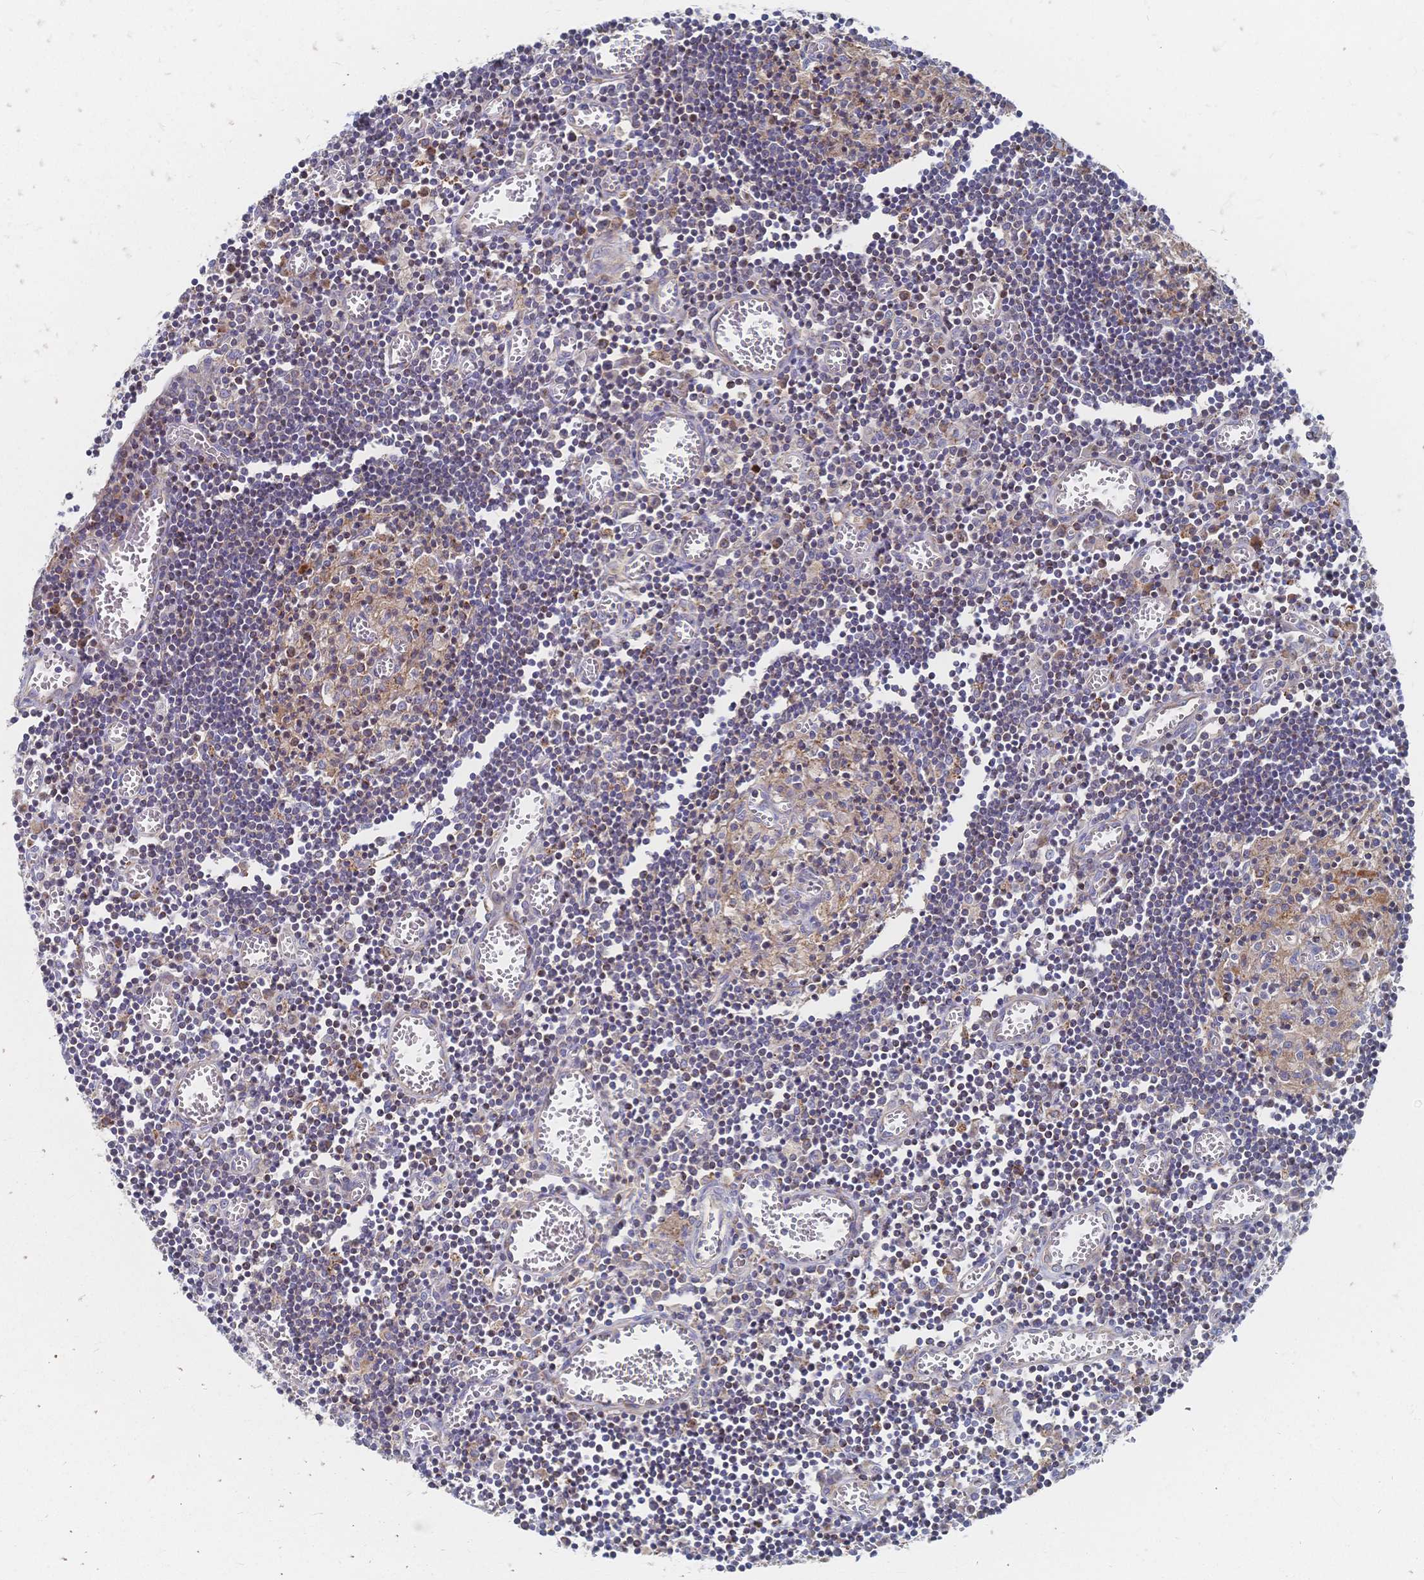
{"staining": {"intensity": "weak", "quantity": "<25%", "location": "cytoplasmic/membranous"}, "tissue": "lymph node", "cell_type": "Germinal center cells", "image_type": "normal", "snomed": [{"axis": "morphology", "description": "Normal tissue, NOS"}, {"axis": "topography", "description": "Lymph node"}], "caption": "Micrograph shows no significant protein staining in germinal center cells of normal lymph node. (DAB (3,3'-diaminobenzidine) immunohistochemistry visualized using brightfield microscopy, high magnification).", "gene": "SORBS1", "patient": {"sex": "male", "age": 66}}